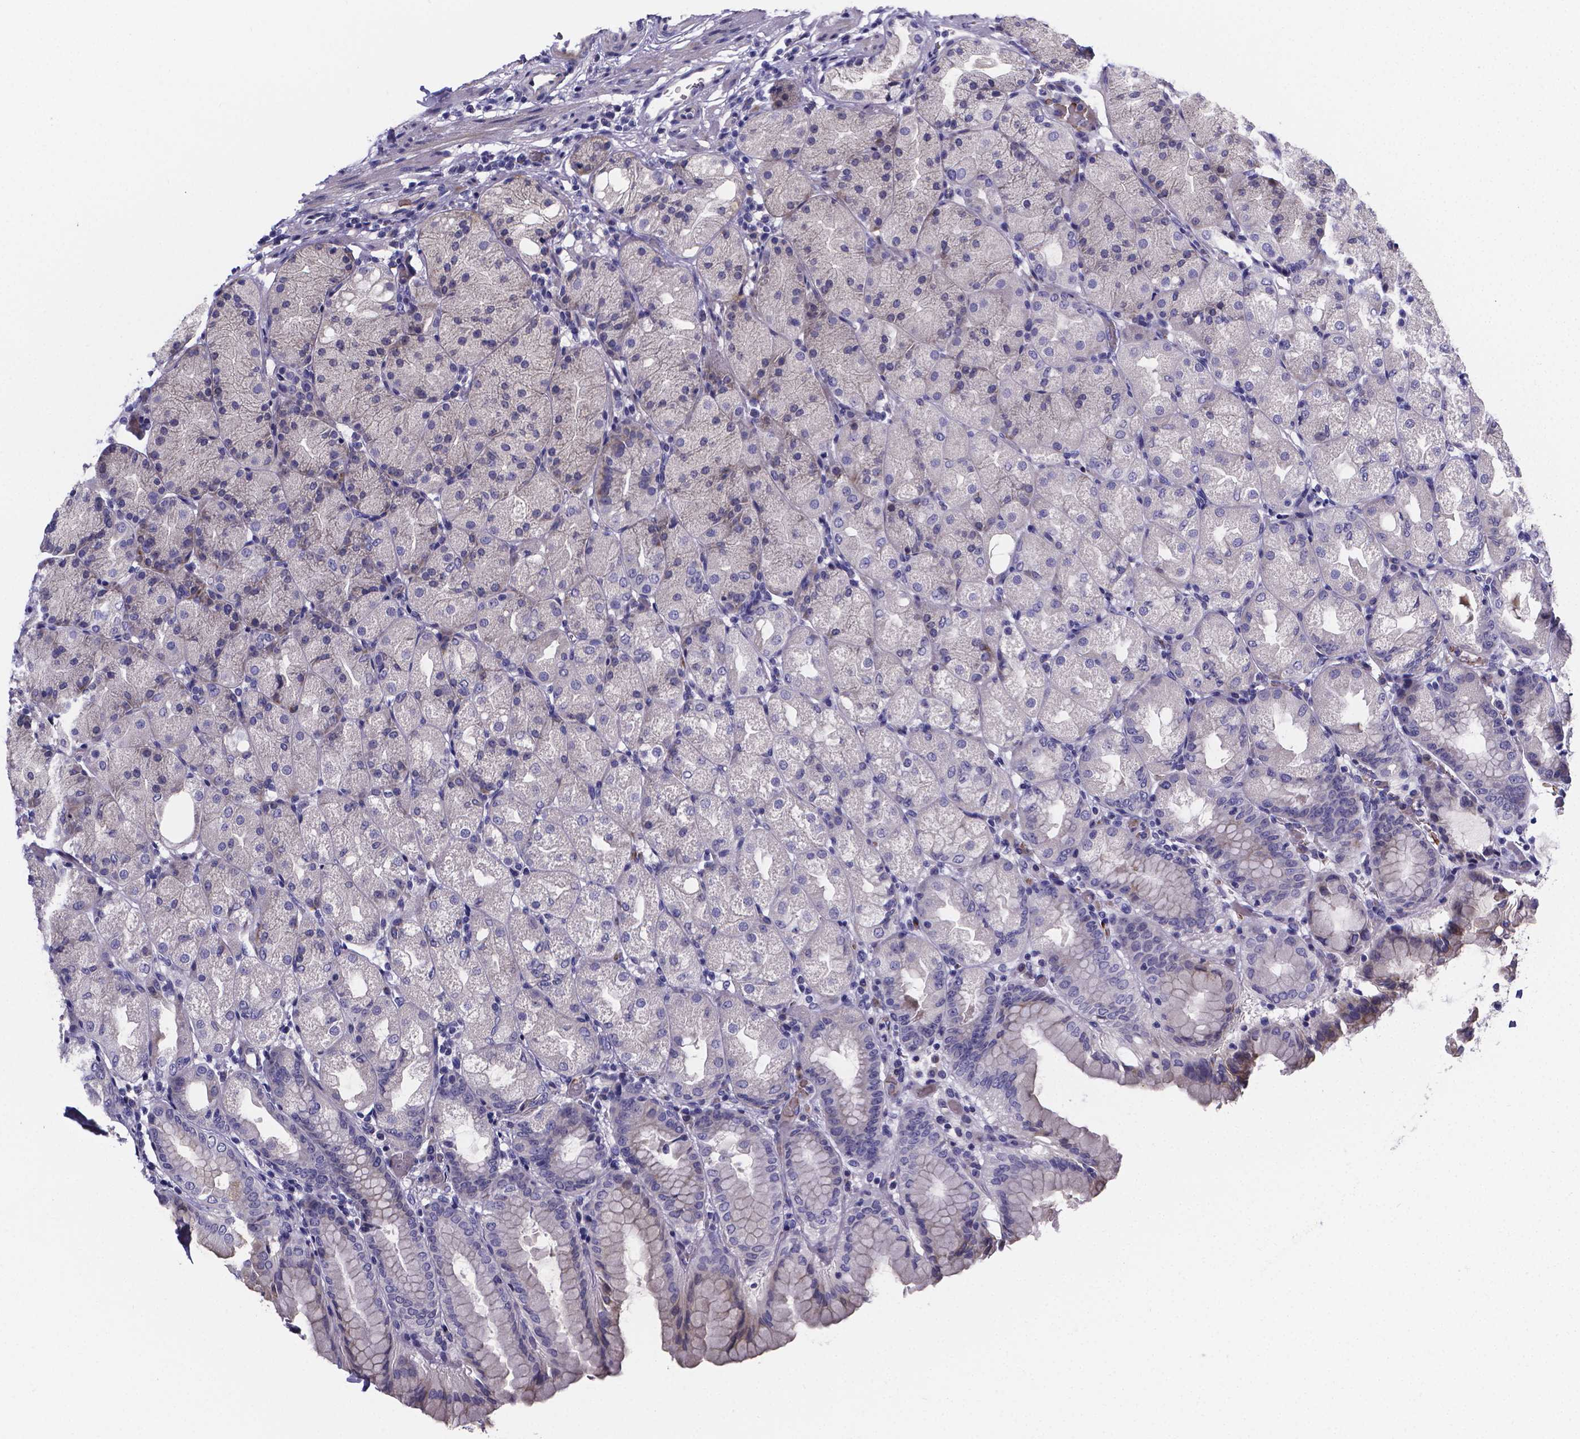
{"staining": {"intensity": "negative", "quantity": "none", "location": "none"}, "tissue": "stomach", "cell_type": "Glandular cells", "image_type": "normal", "snomed": [{"axis": "morphology", "description": "Normal tissue, NOS"}, {"axis": "topography", "description": "Stomach, upper"}, {"axis": "topography", "description": "Stomach"}, {"axis": "topography", "description": "Stomach, lower"}], "caption": "Immunohistochemistry (IHC) micrograph of unremarkable stomach: stomach stained with DAB (3,3'-diaminobenzidine) shows no significant protein positivity in glandular cells. The staining was performed using DAB to visualize the protein expression in brown, while the nuclei were stained in blue with hematoxylin (Magnification: 20x).", "gene": "GABRA3", "patient": {"sex": "male", "age": 62}}